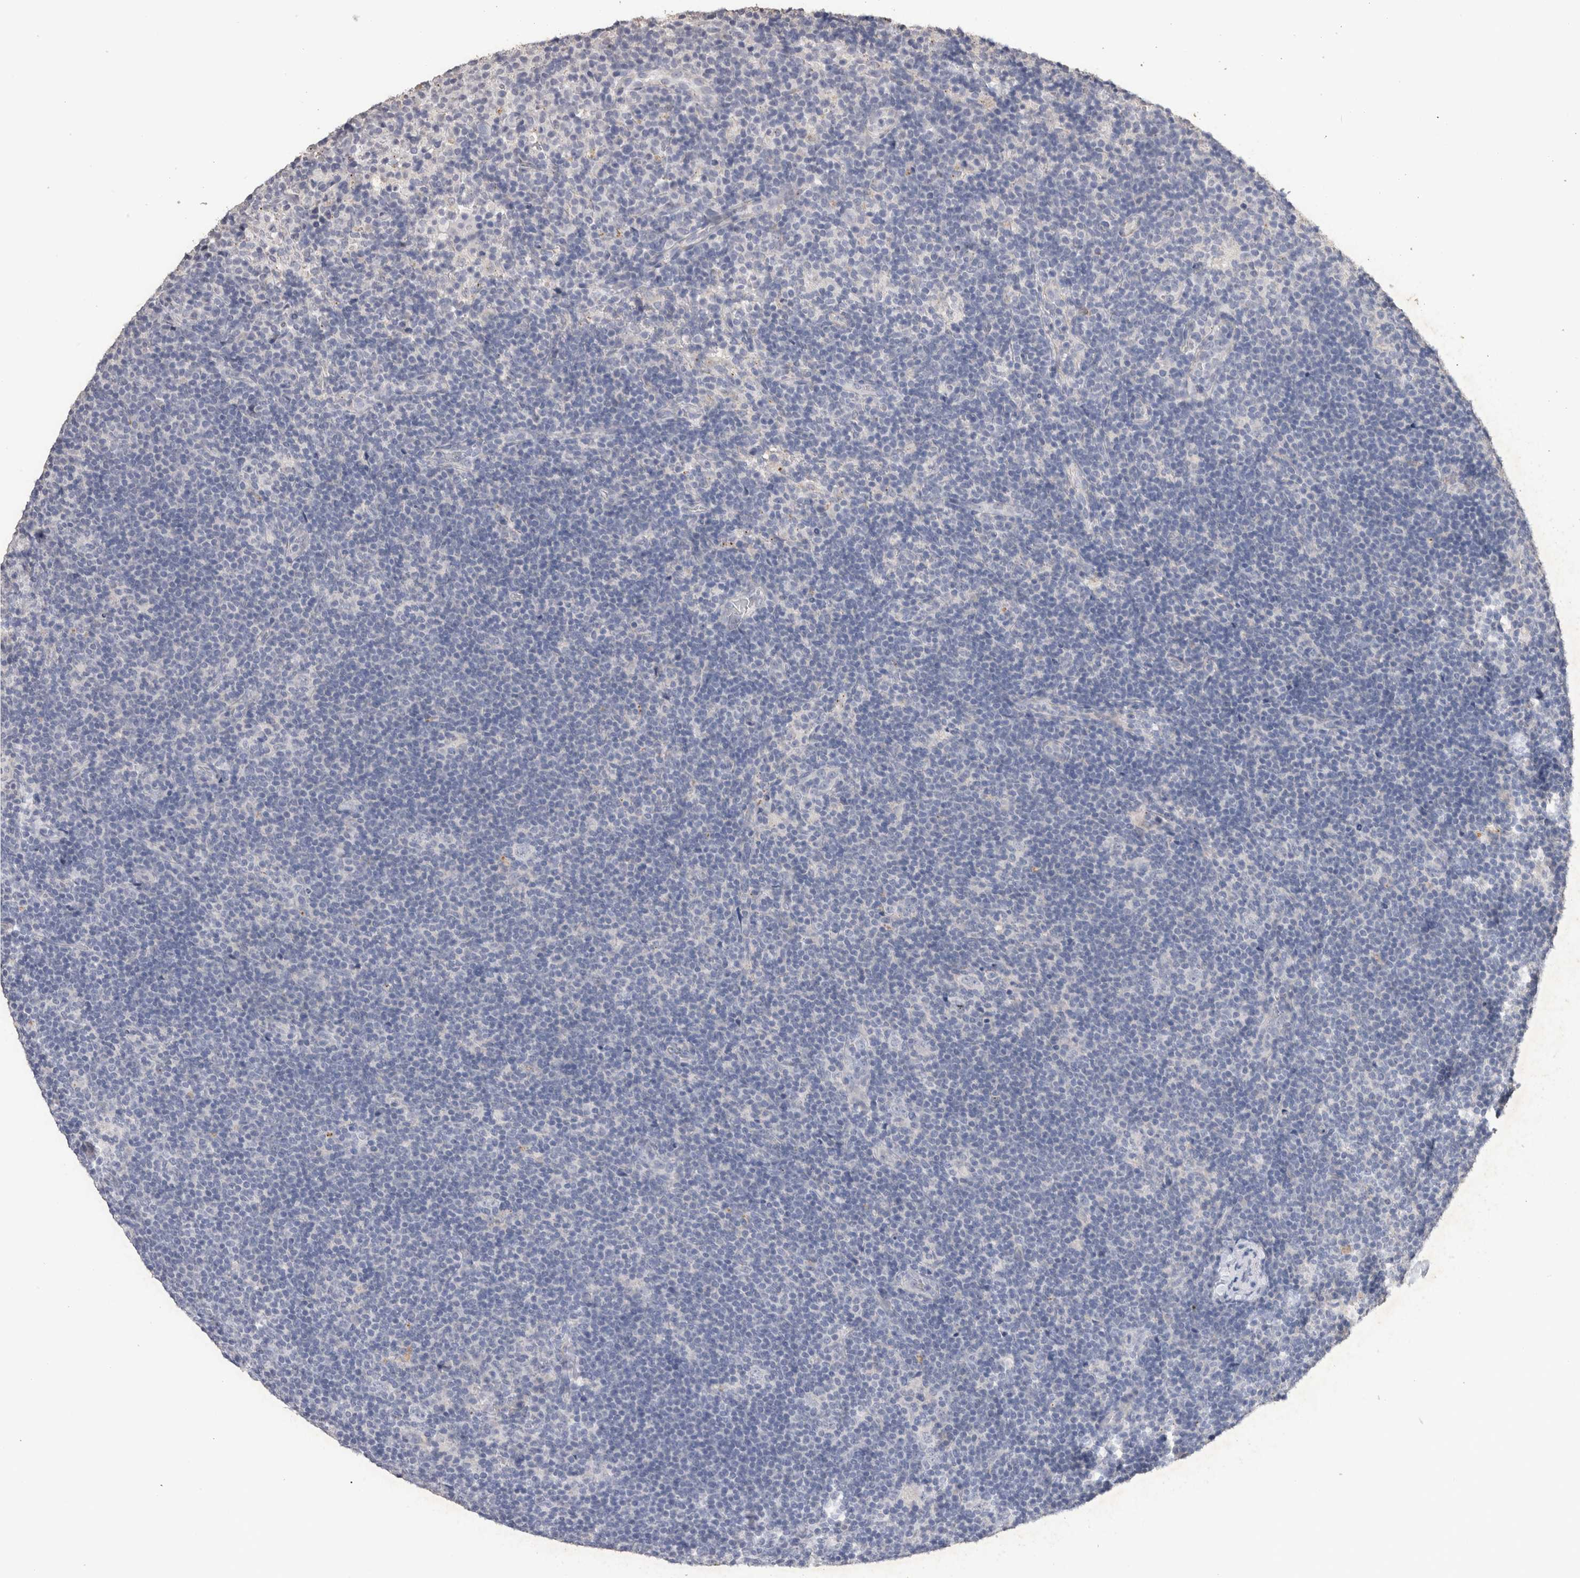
{"staining": {"intensity": "negative", "quantity": "none", "location": "none"}, "tissue": "lymphoma", "cell_type": "Tumor cells", "image_type": "cancer", "snomed": [{"axis": "morphology", "description": "Hodgkin's disease, NOS"}, {"axis": "topography", "description": "Lymph node"}], "caption": "IHC micrograph of human lymphoma stained for a protein (brown), which demonstrates no staining in tumor cells.", "gene": "CDH6", "patient": {"sex": "female", "age": 57}}